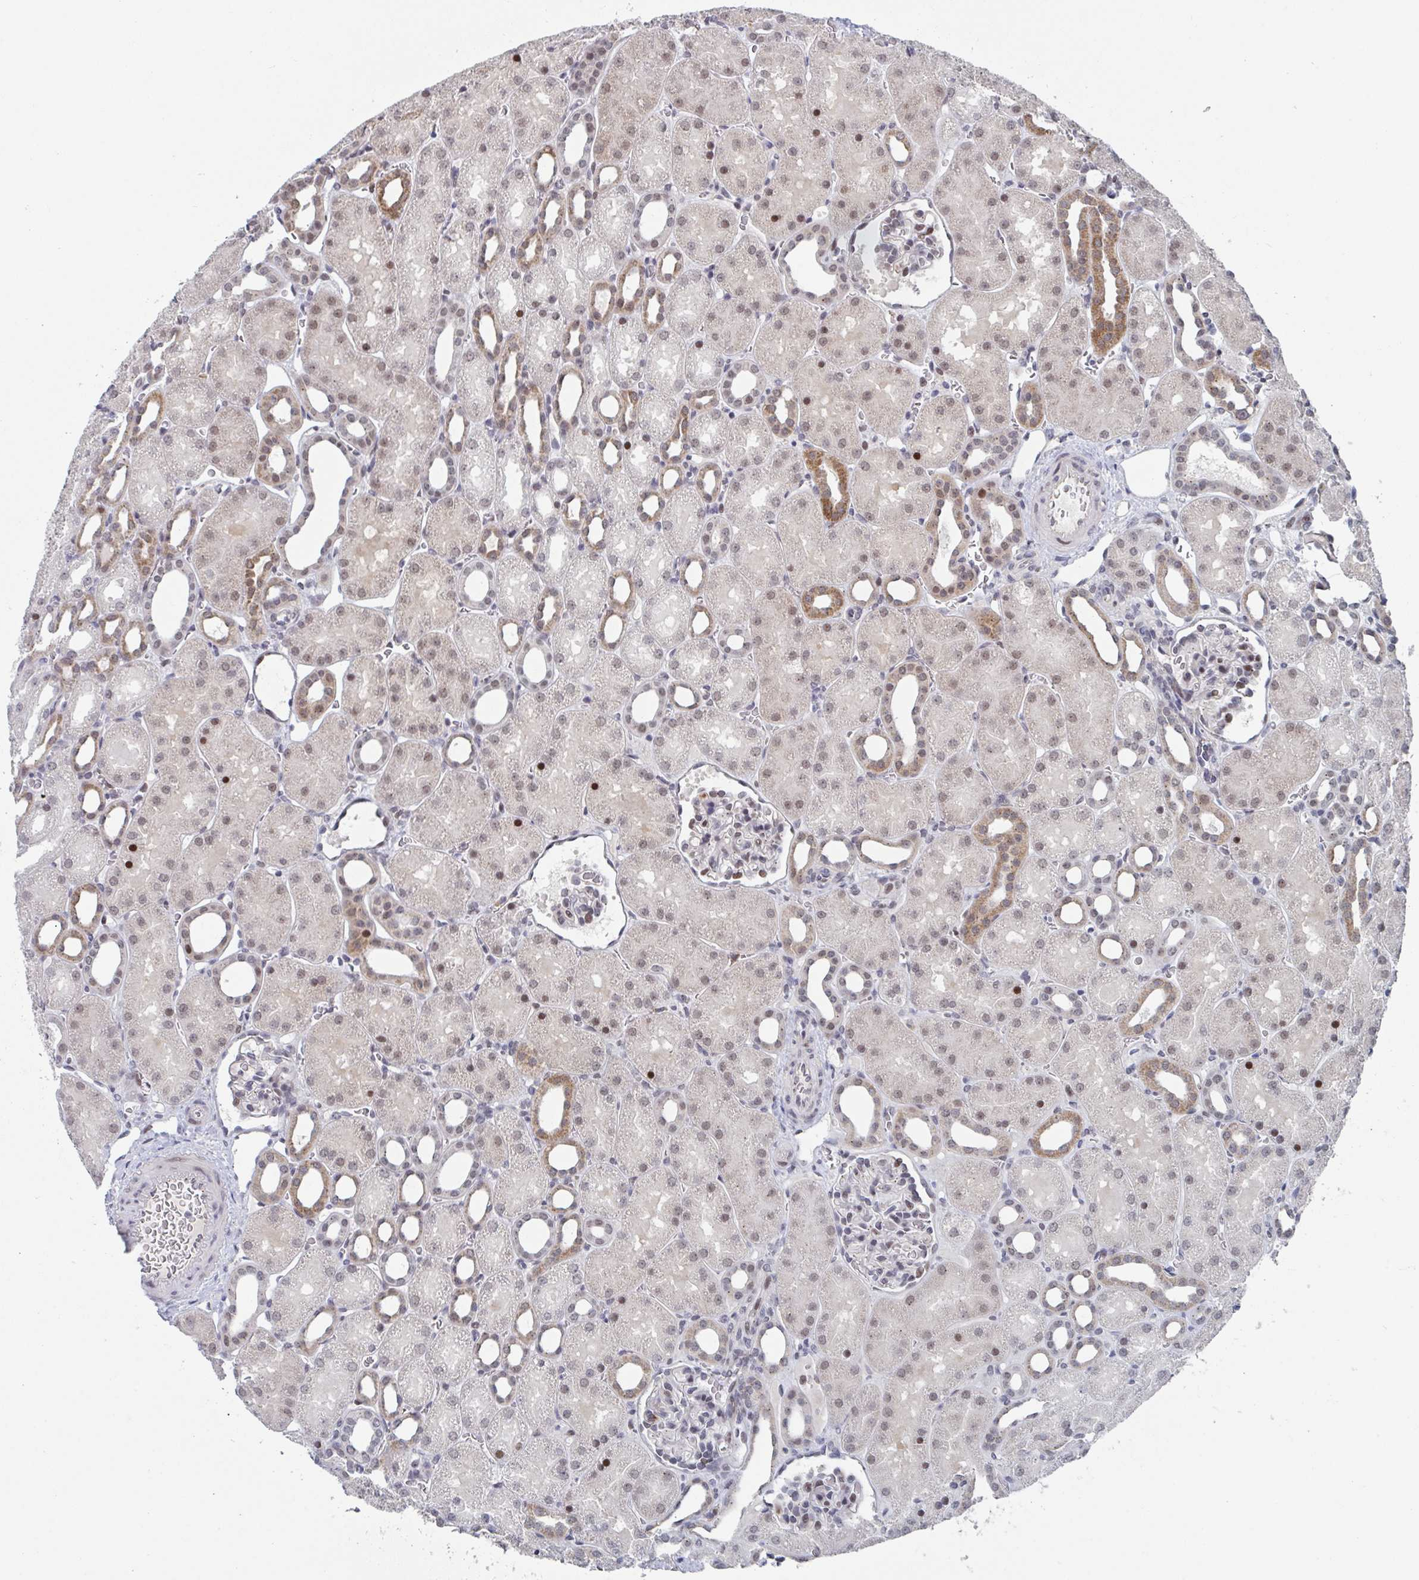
{"staining": {"intensity": "moderate", "quantity": "25%-75%", "location": "nuclear"}, "tissue": "kidney", "cell_type": "Cells in glomeruli", "image_type": "normal", "snomed": [{"axis": "morphology", "description": "Normal tissue, NOS"}, {"axis": "topography", "description": "Kidney"}], "caption": "This is an image of IHC staining of unremarkable kidney, which shows moderate expression in the nuclear of cells in glomeruli.", "gene": "RNF212", "patient": {"sex": "male", "age": 2}}